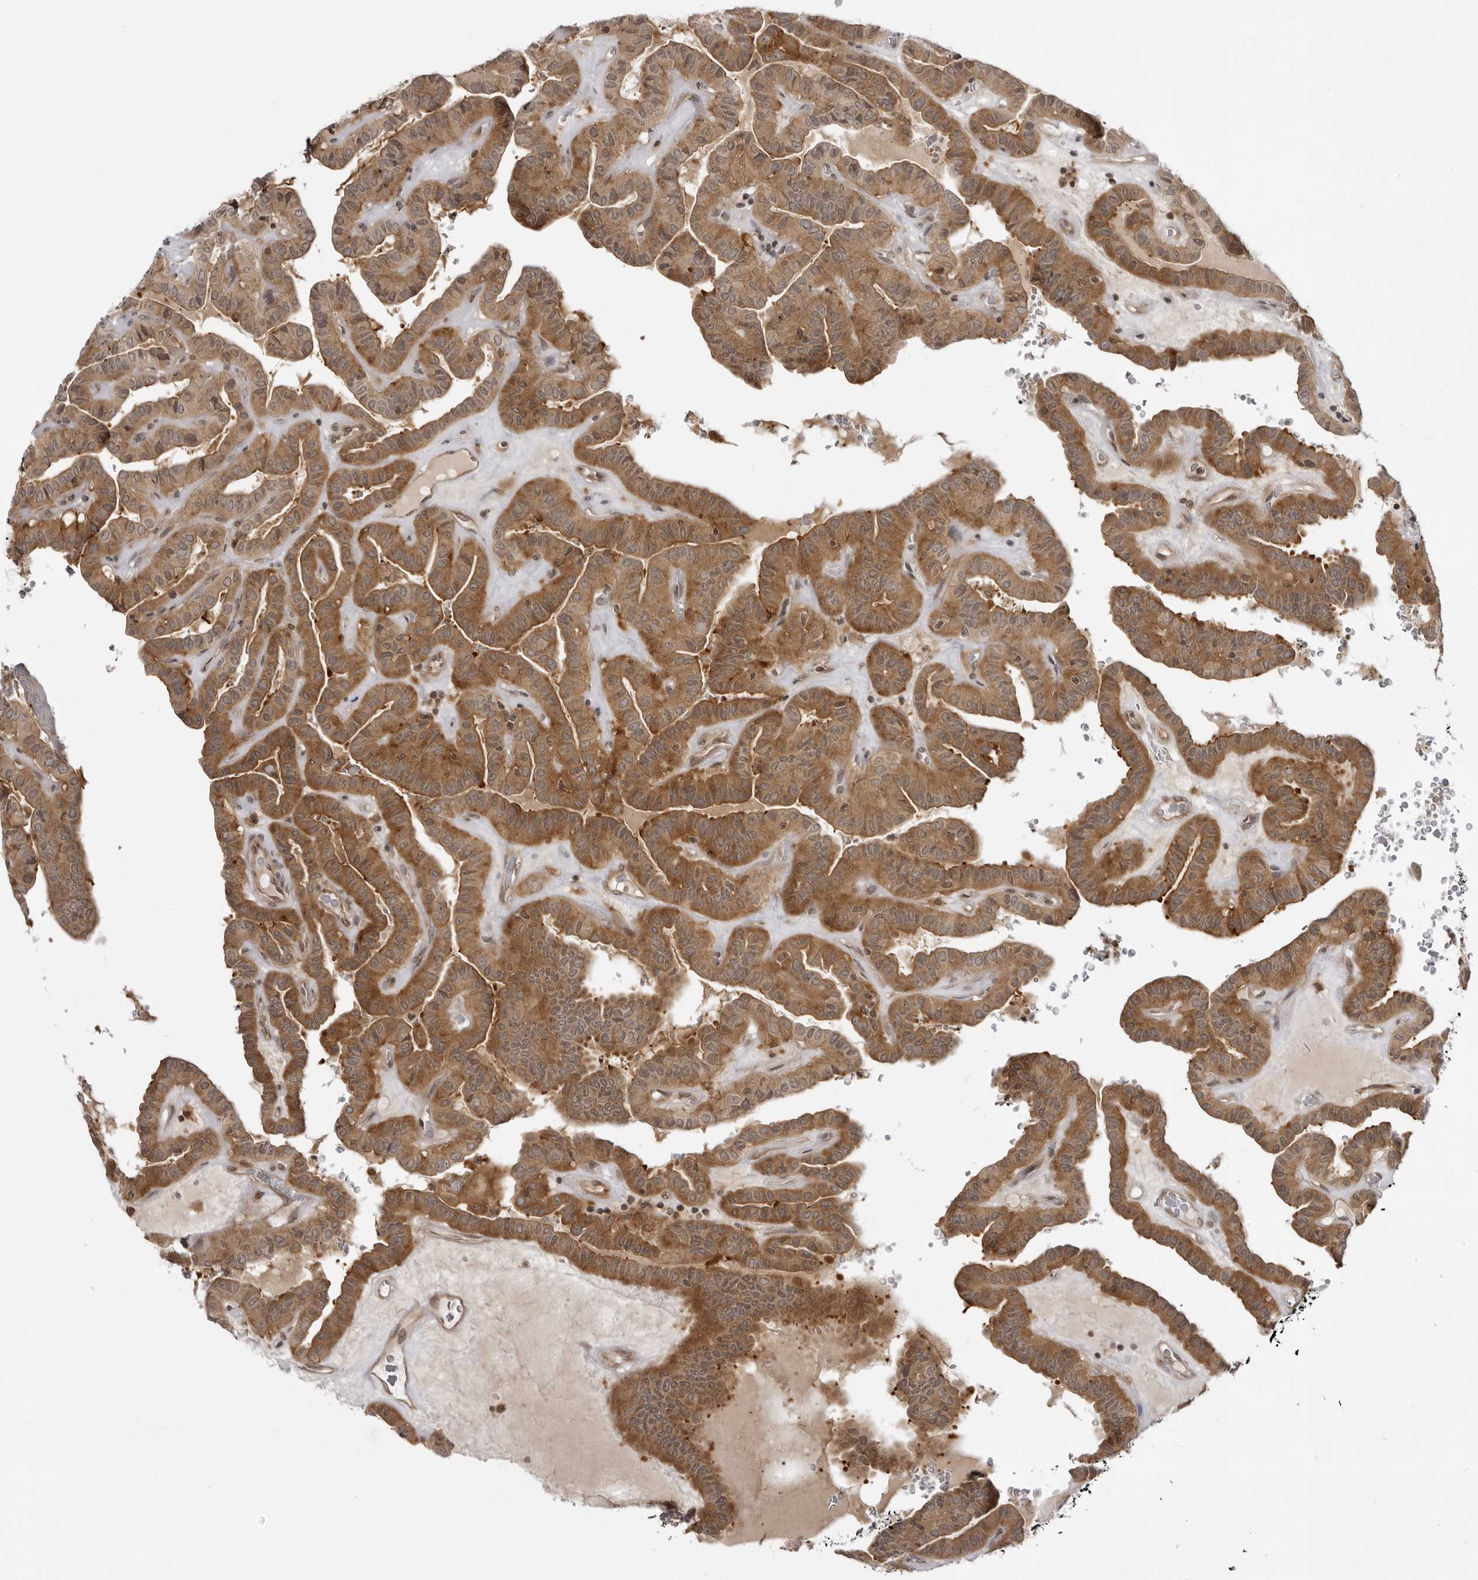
{"staining": {"intensity": "moderate", "quantity": ">75%", "location": "cytoplasmic/membranous"}, "tissue": "thyroid cancer", "cell_type": "Tumor cells", "image_type": "cancer", "snomed": [{"axis": "morphology", "description": "Papillary adenocarcinoma, NOS"}, {"axis": "topography", "description": "Thyroid gland"}], "caption": "Tumor cells exhibit medium levels of moderate cytoplasmic/membranous expression in approximately >75% of cells in human thyroid papillary adenocarcinoma.", "gene": "USP43", "patient": {"sex": "male", "age": 77}}